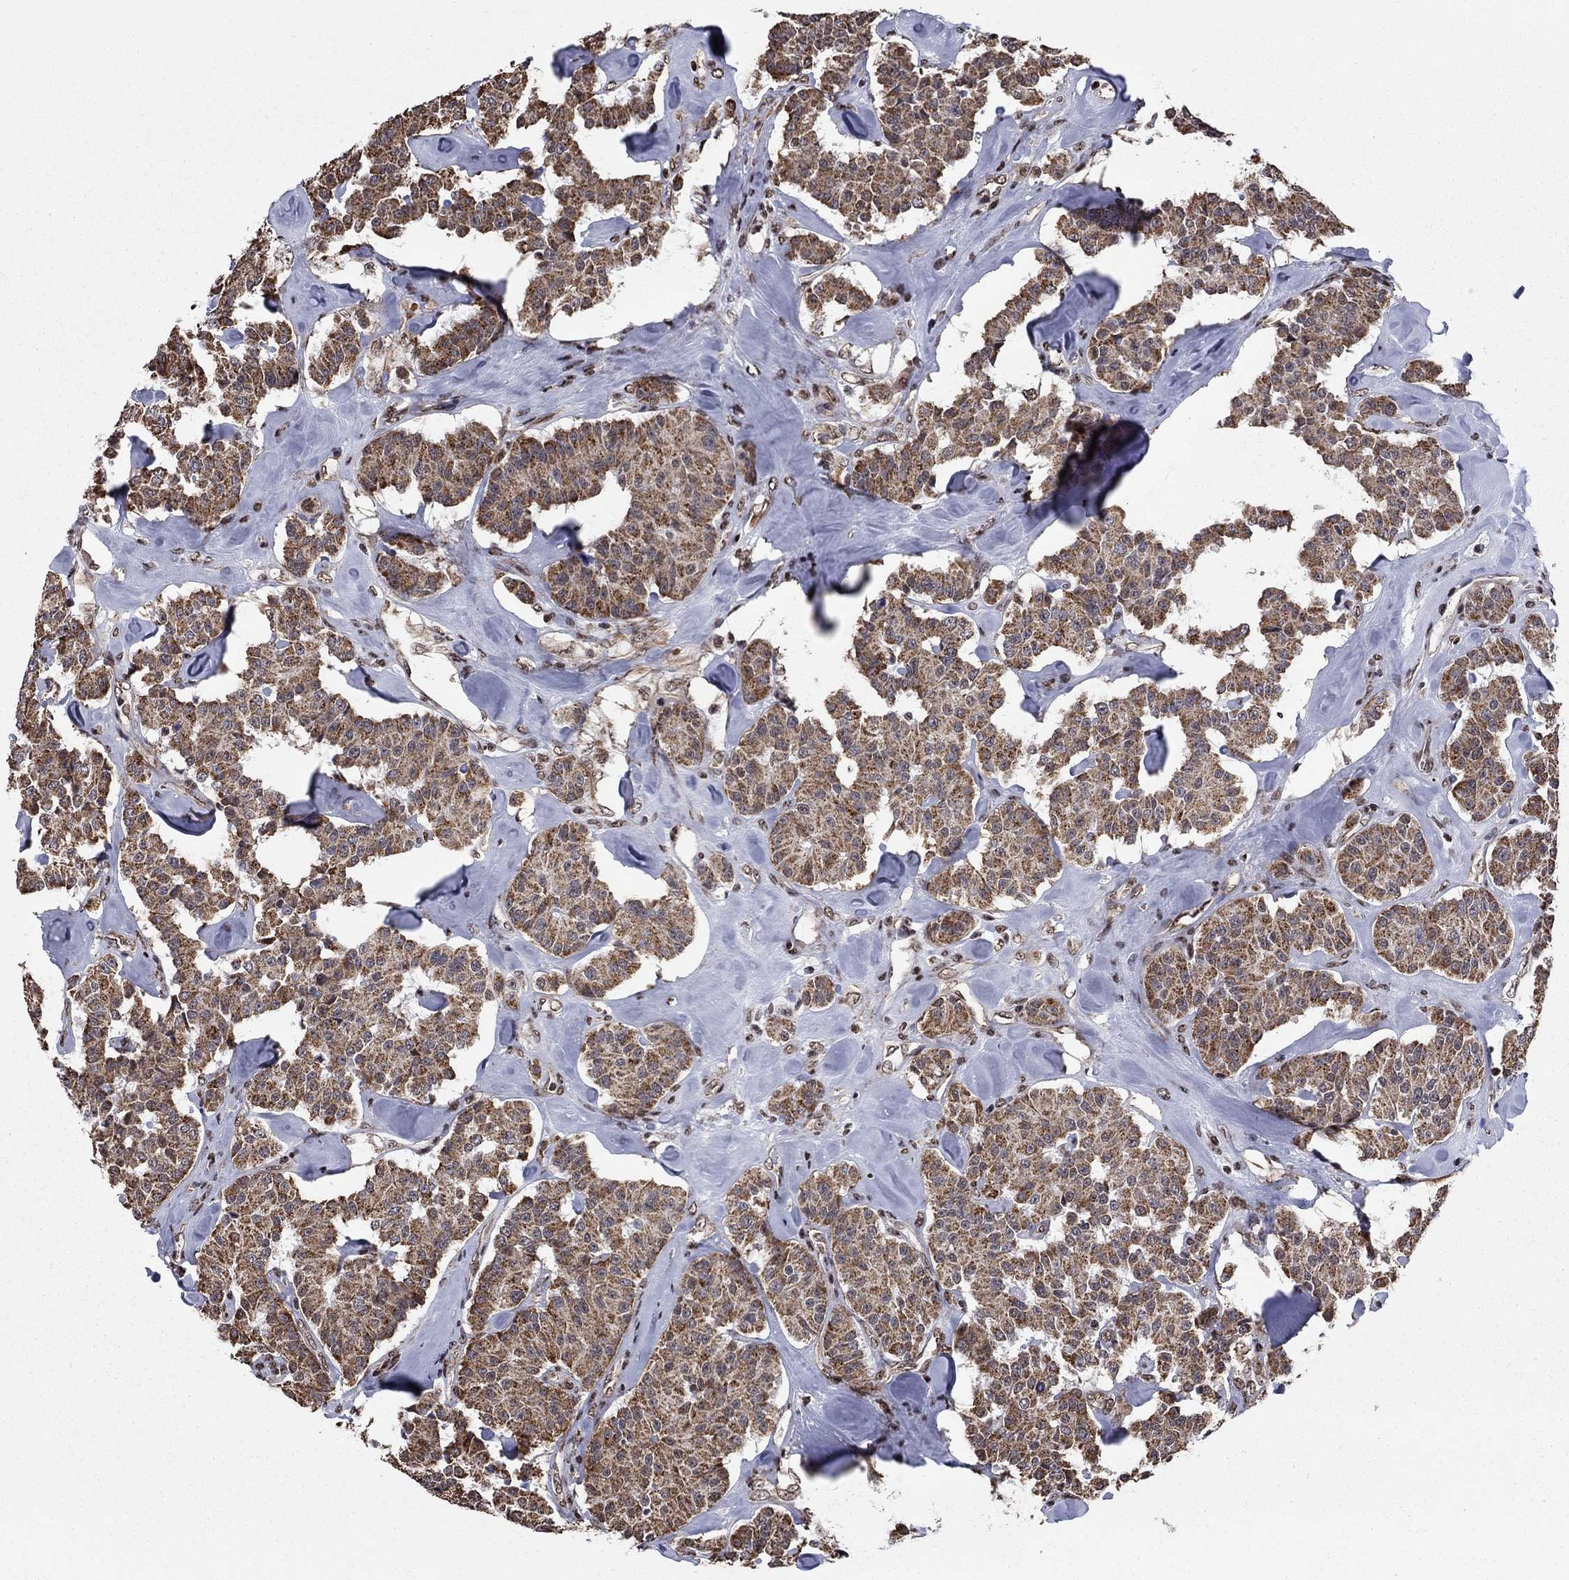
{"staining": {"intensity": "moderate", "quantity": ">75%", "location": "cytoplasmic/membranous"}, "tissue": "carcinoid", "cell_type": "Tumor cells", "image_type": "cancer", "snomed": [{"axis": "morphology", "description": "Carcinoid, malignant, NOS"}, {"axis": "topography", "description": "Pancreas"}], "caption": "The micrograph displays staining of carcinoid, revealing moderate cytoplasmic/membranous protein expression (brown color) within tumor cells.", "gene": "N4BP2", "patient": {"sex": "male", "age": 41}}